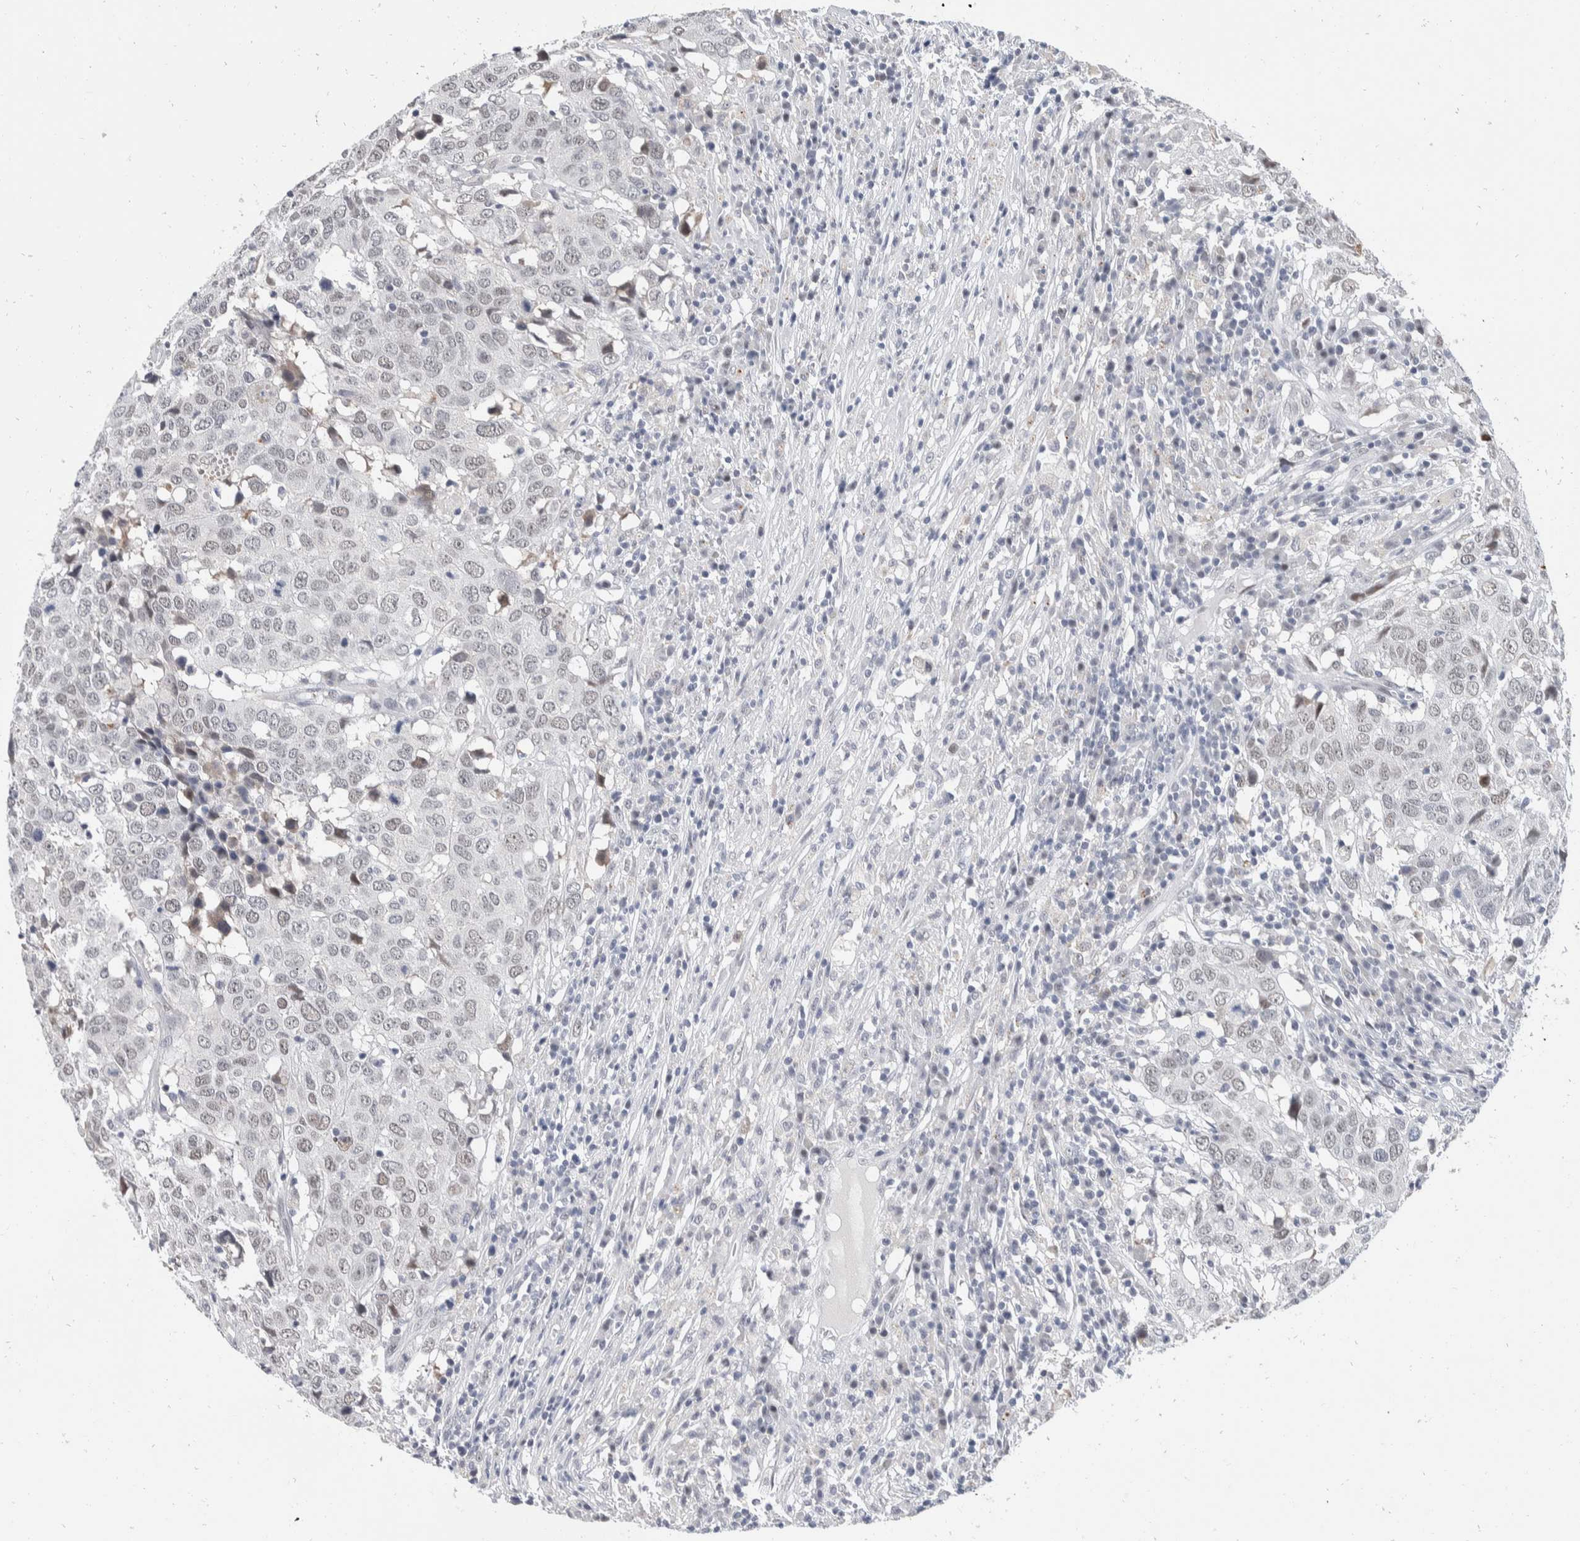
{"staining": {"intensity": "weak", "quantity": "<25%", "location": "nuclear"}, "tissue": "head and neck cancer", "cell_type": "Tumor cells", "image_type": "cancer", "snomed": [{"axis": "morphology", "description": "Squamous cell carcinoma, NOS"}, {"axis": "topography", "description": "Head-Neck"}], "caption": "Tumor cells show no significant protein expression in head and neck squamous cell carcinoma. The staining is performed using DAB brown chromogen with nuclei counter-stained in using hematoxylin.", "gene": "CATSPERD", "patient": {"sex": "male", "age": 66}}